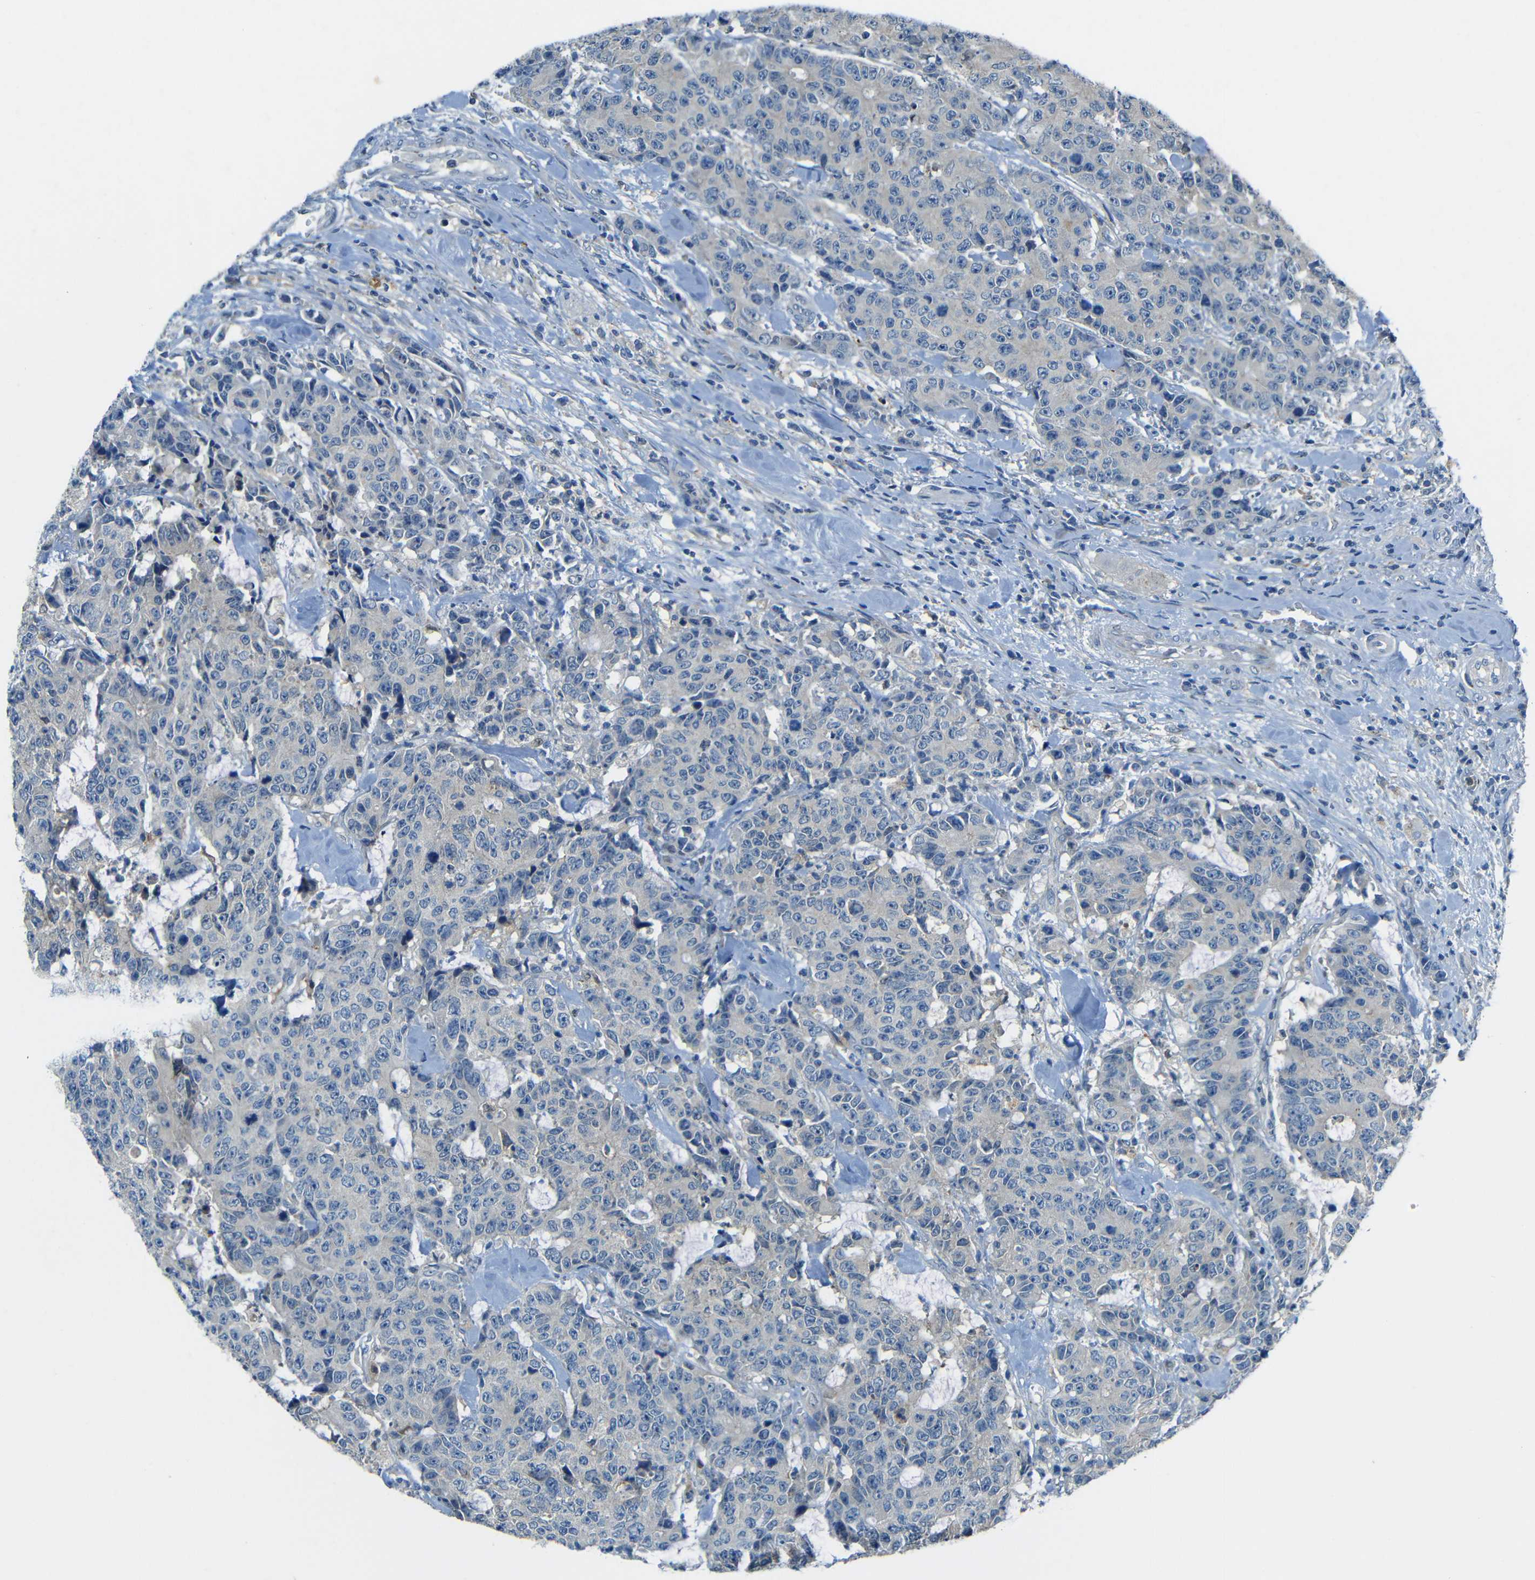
{"staining": {"intensity": "moderate", "quantity": "<25%", "location": "cytoplasmic/membranous"}, "tissue": "colorectal cancer", "cell_type": "Tumor cells", "image_type": "cancer", "snomed": [{"axis": "morphology", "description": "Adenocarcinoma, NOS"}, {"axis": "topography", "description": "Colon"}], "caption": "Brown immunohistochemical staining in human colorectal adenocarcinoma shows moderate cytoplasmic/membranous positivity in about <25% of tumor cells.", "gene": "CYP26B1", "patient": {"sex": "female", "age": 86}}